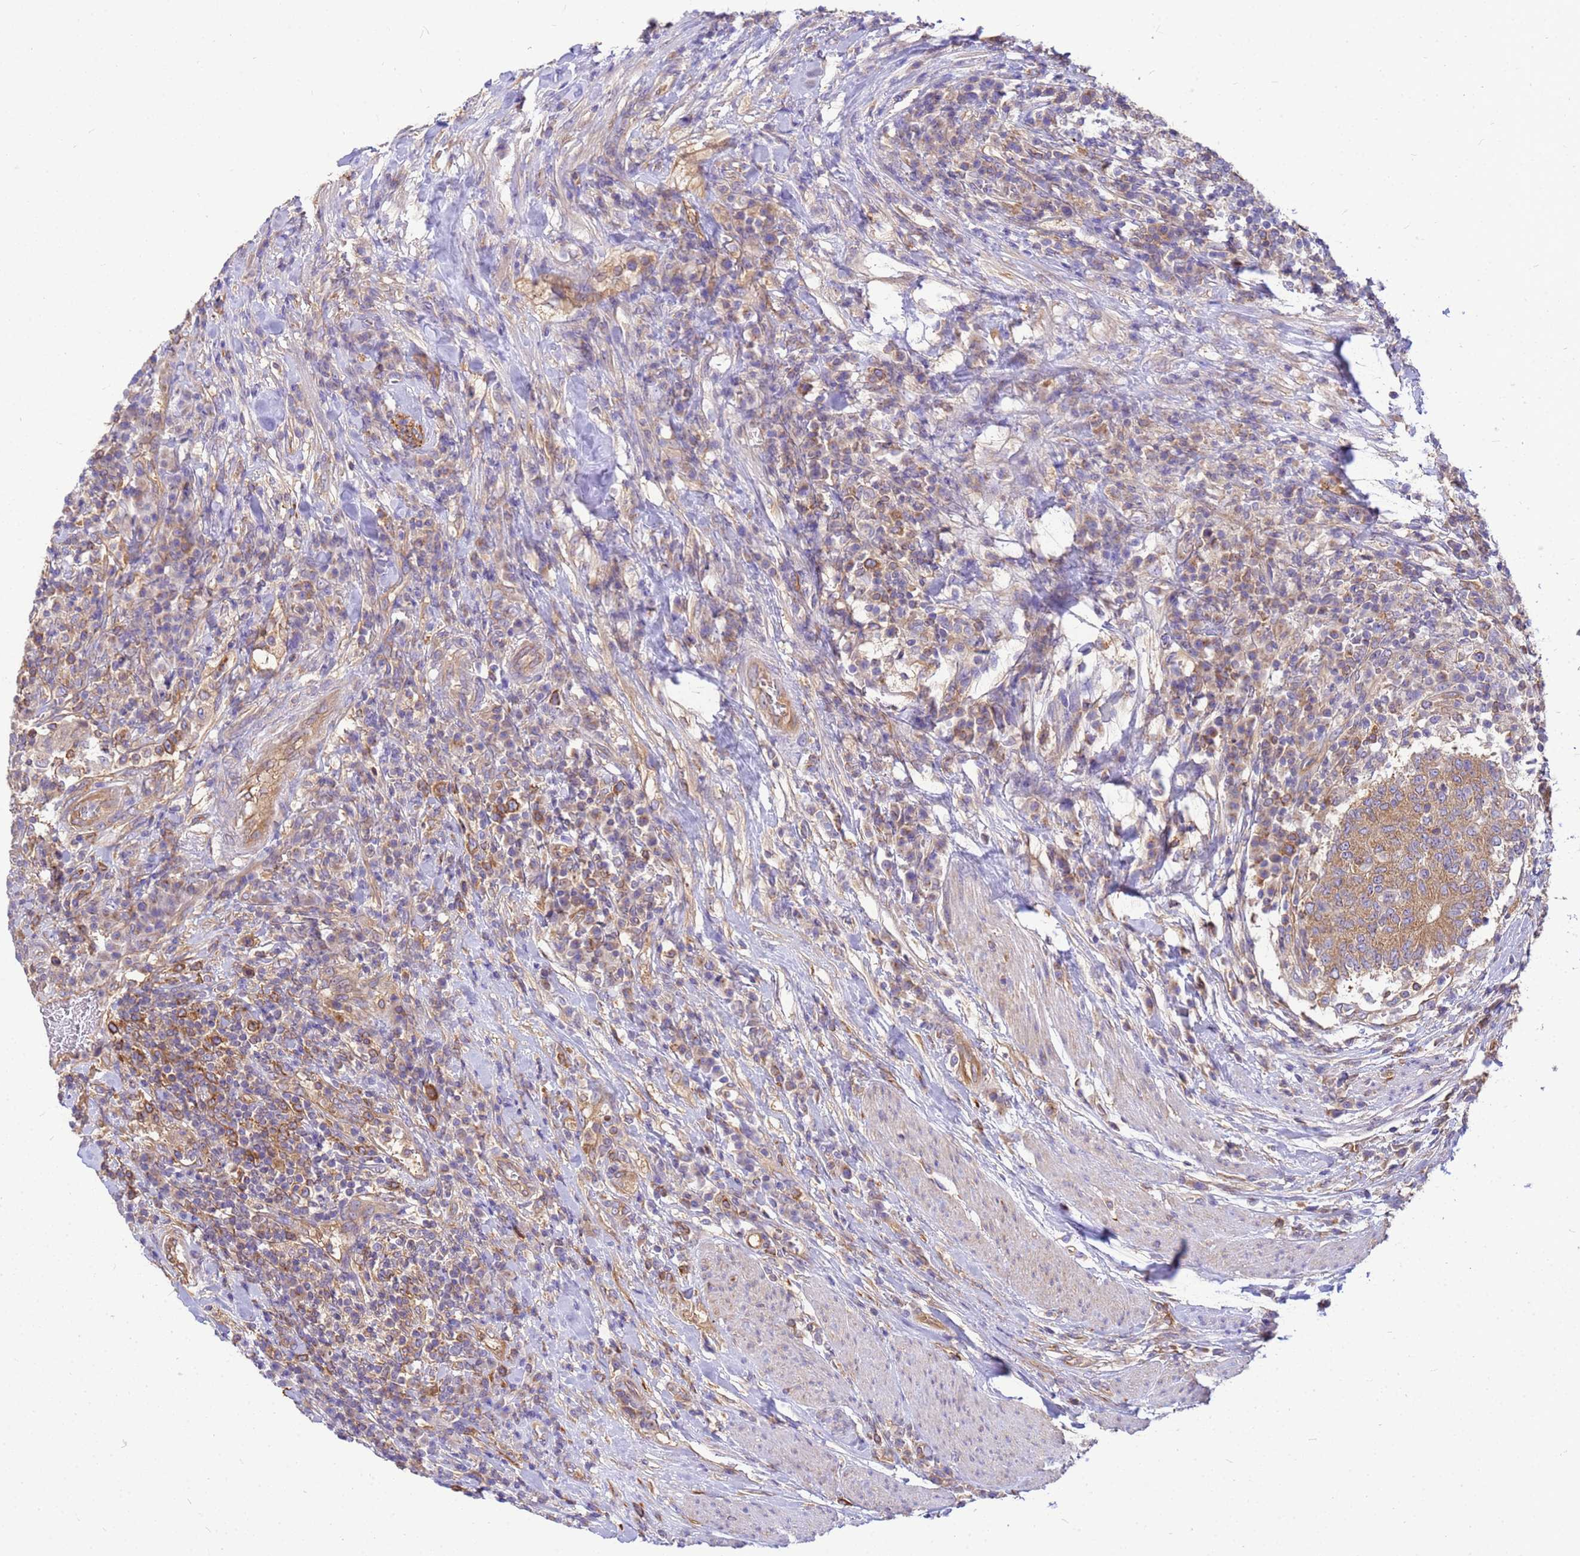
{"staining": {"intensity": "moderate", "quantity": ">75%", "location": "cytoplasmic/membranous"}, "tissue": "colorectal cancer", "cell_type": "Tumor cells", "image_type": "cancer", "snomed": [{"axis": "morphology", "description": "Adenocarcinoma, NOS"}, {"axis": "topography", "description": "Colon"}], "caption": "This histopathology image displays immunohistochemistry staining of adenocarcinoma (colorectal), with medium moderate cytoplasmic/membranous positivity in approximately >75% of tumor cells.", "gene": "TUBB1", "patient": {"sex": "female", "age": 75}}